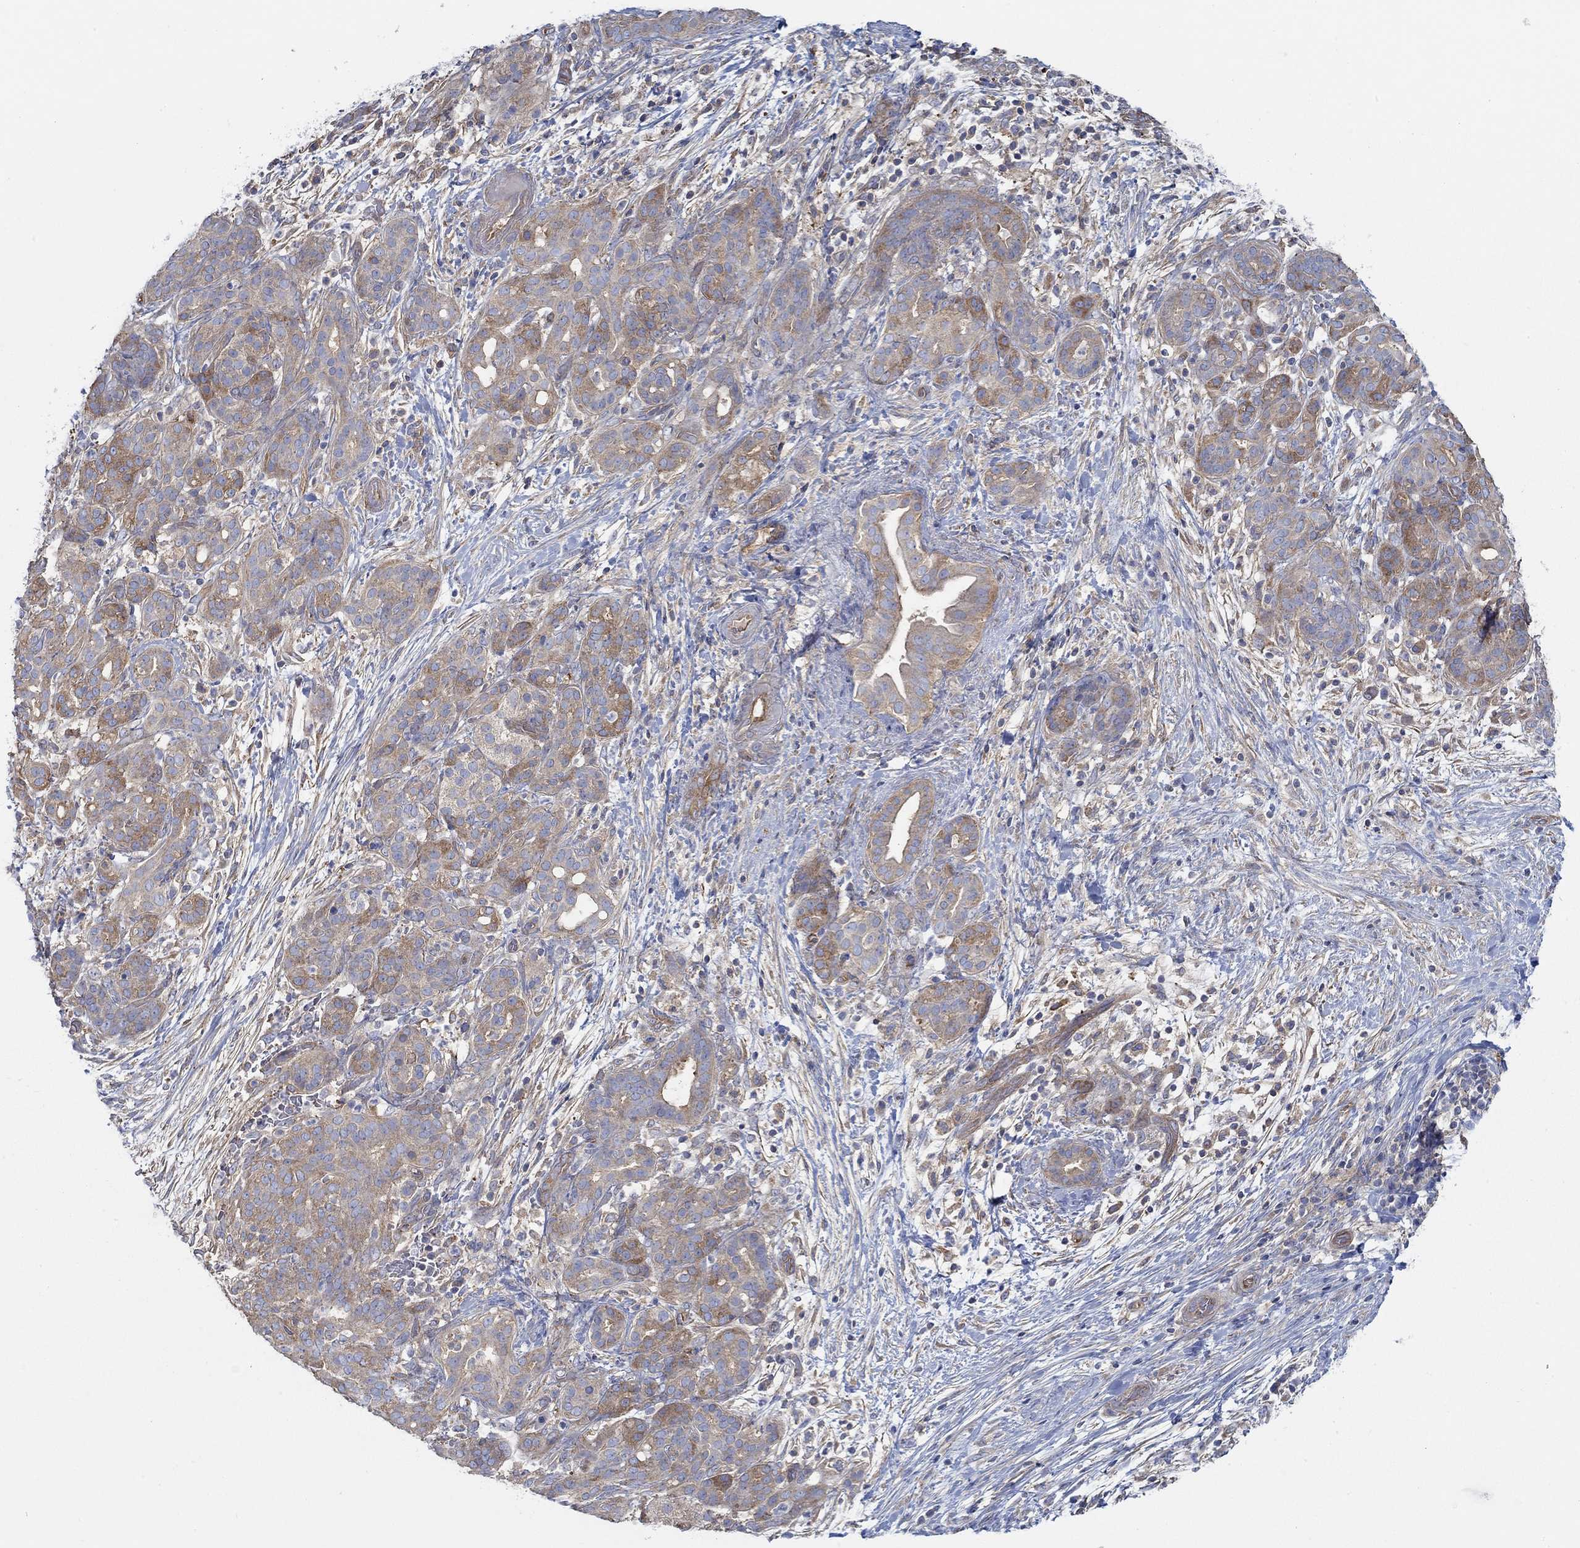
{"staining": {"intensity": "strong", "quantity": "25%-75%", "location": "cytoplasmic/membranous"}, "tissue": "pancreatic cancer", "cell_type": "Tumor cells", "image_type": "cancer", "snomed": [{"axis": "morphology", "description": "Adenocarcinoma, NOS"}, {"axis": "topography", "description": "Pancreas"}], "caption": "IHC (DAB) staining of pancreatic cancer shows strong cytoplasmic/membranous protein staining in approximately 25%-75% of tumor cells.", "gene": "SPAG9", "patient": {"sex": "male", "age": 44}}